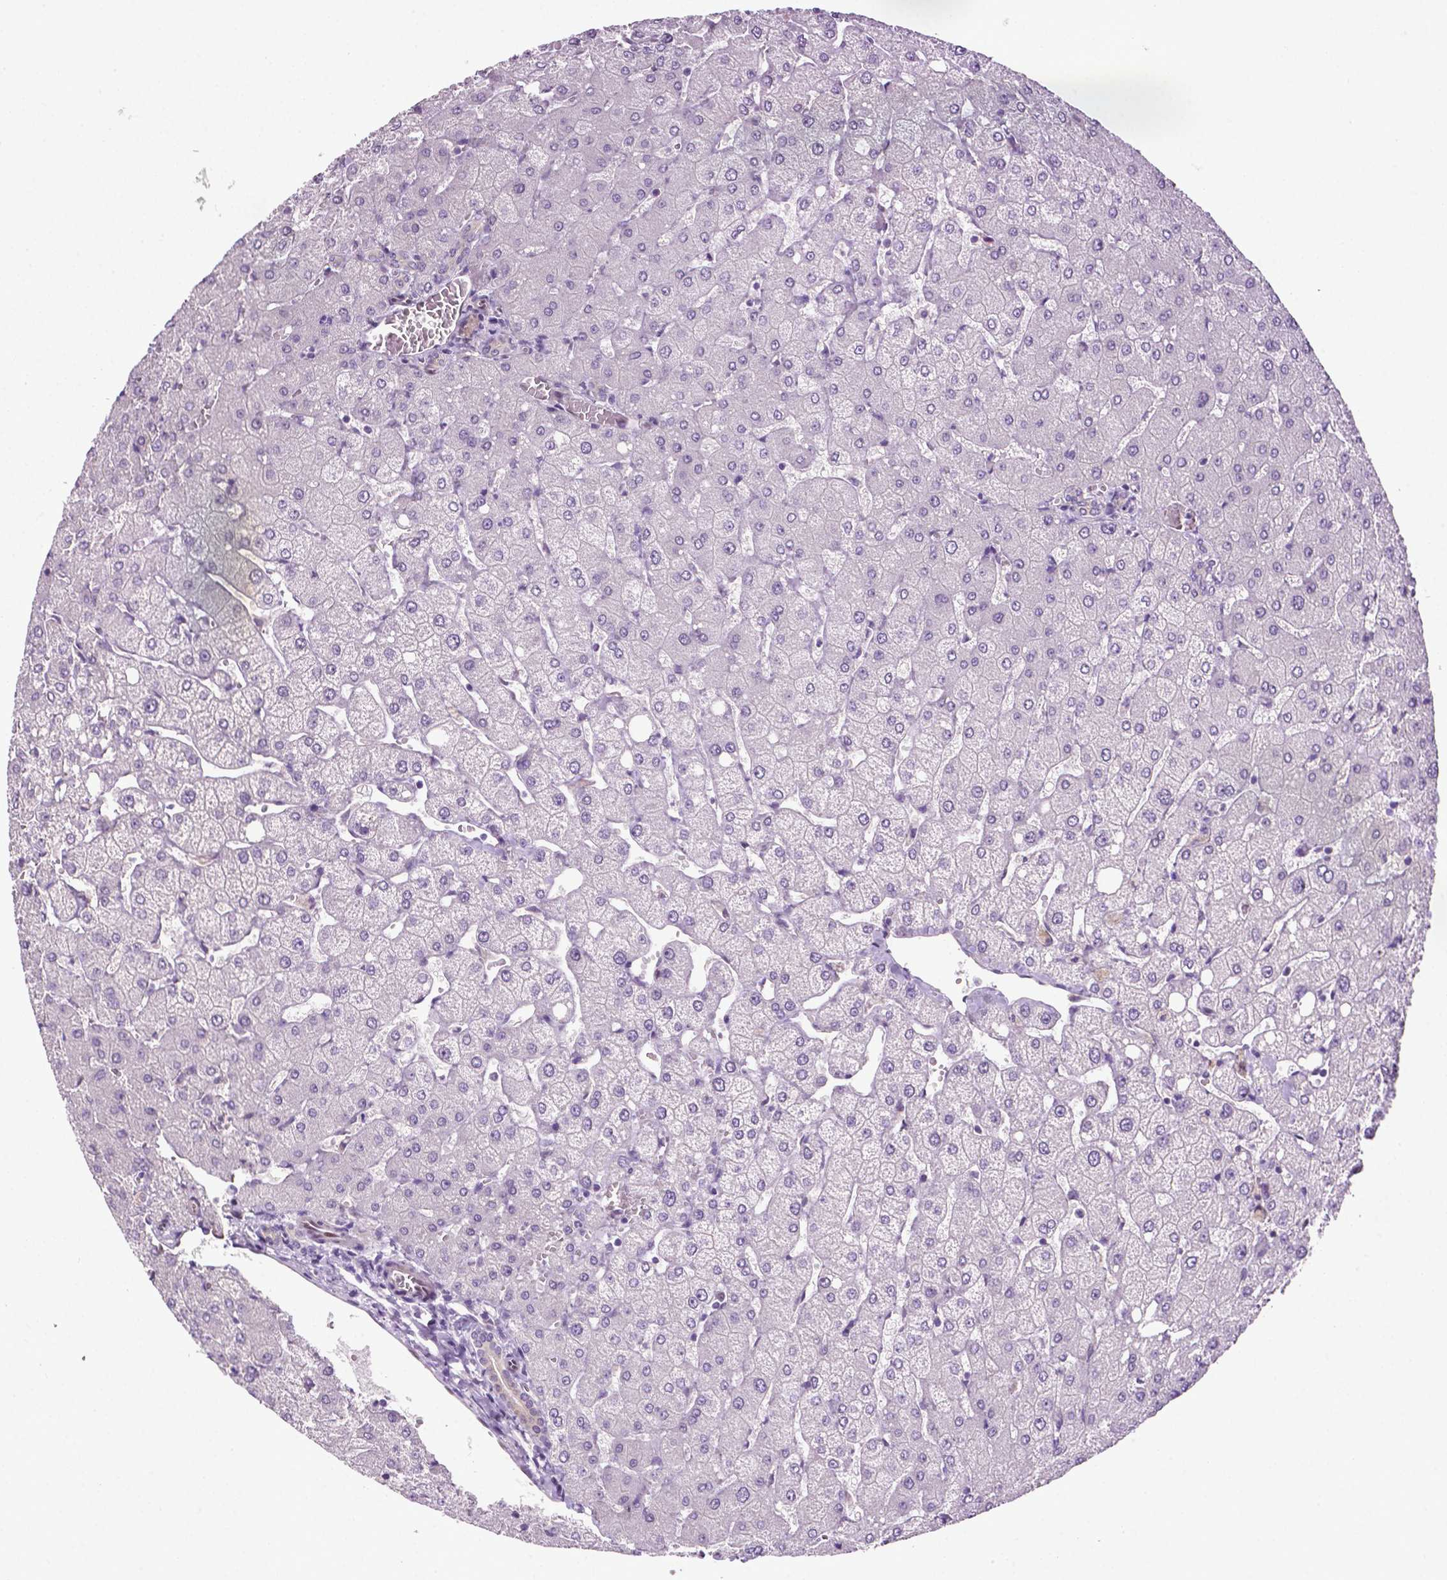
{"staining": {"intensity": "weak", "quantity": "<25%", "location": "cytoplasmic/membranous"}, "tissue": "liver", "cell_type": "Cholangiocytes", "image_type": "normal", "snomed": [{"axis": "morphology", "description": "Normal tissue, NOS"}, {"axis": "topography", "description": "Liver"}], "caption": "Human liver stained for a protein using immunohistochemistry exhibits no positivity in cholangiocytes.", "gene": "PTGER3", "patient": {"sex": "female", "age": 54}}